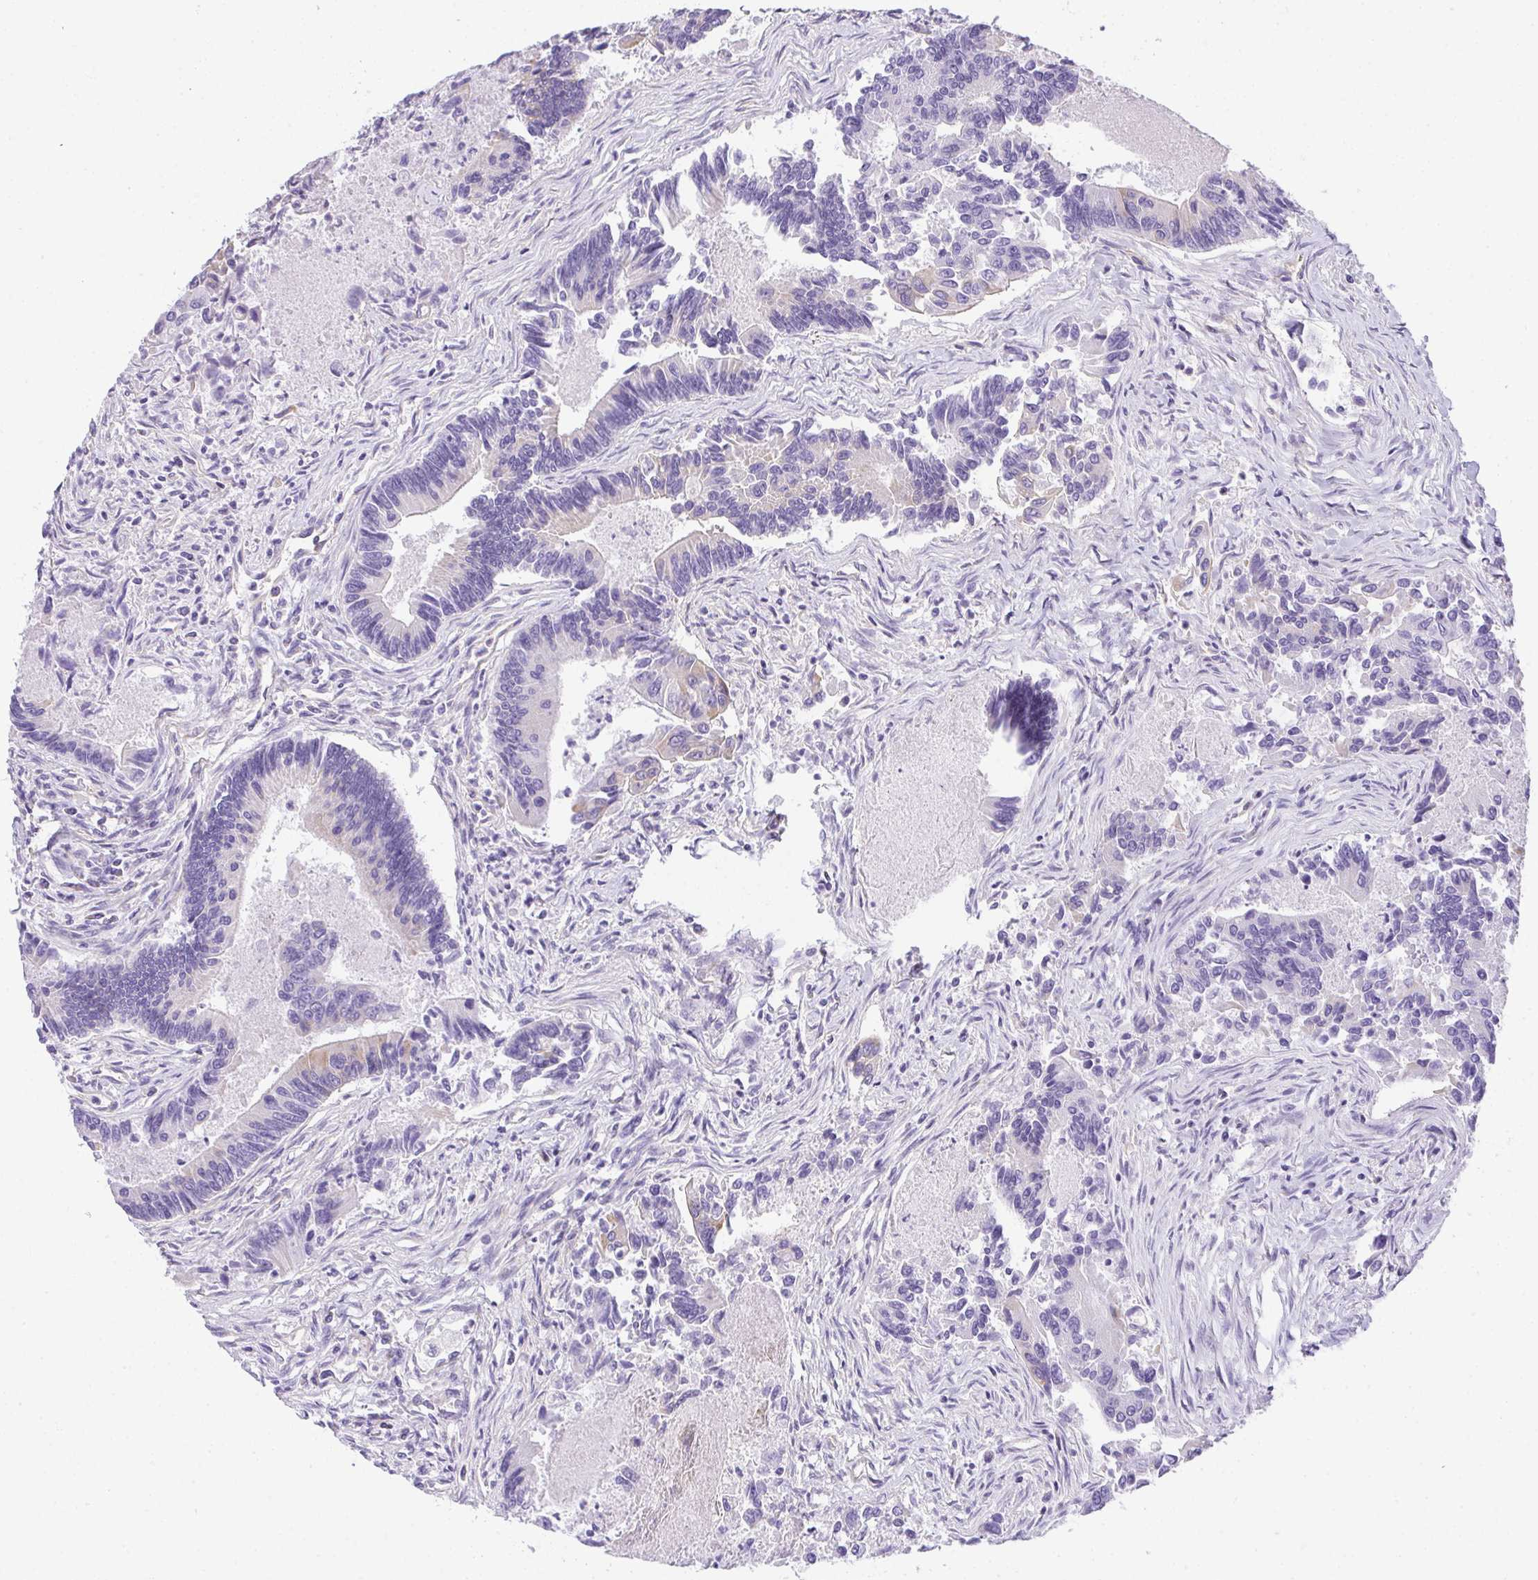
{"staining": {"intensity": "negative", "quantity": "none", "location": "none"}, "tissue": "colorectal cancer", "cell_type": "Tumor cells", "image_type": "cancer", "snomed": [{"axis": "morphology", "description": "Adenocarcinoma, NOS"}, {"axis": "topography", "description": "Colon"}], "caption": "Human colorectal cancer (adenocarcinoma) stained for a protein using immunohistochemistry (IHC) displays no staining in tumor cells.", "gene": "PLPPR3", "patient": {"sex": "female", "age": 67}}